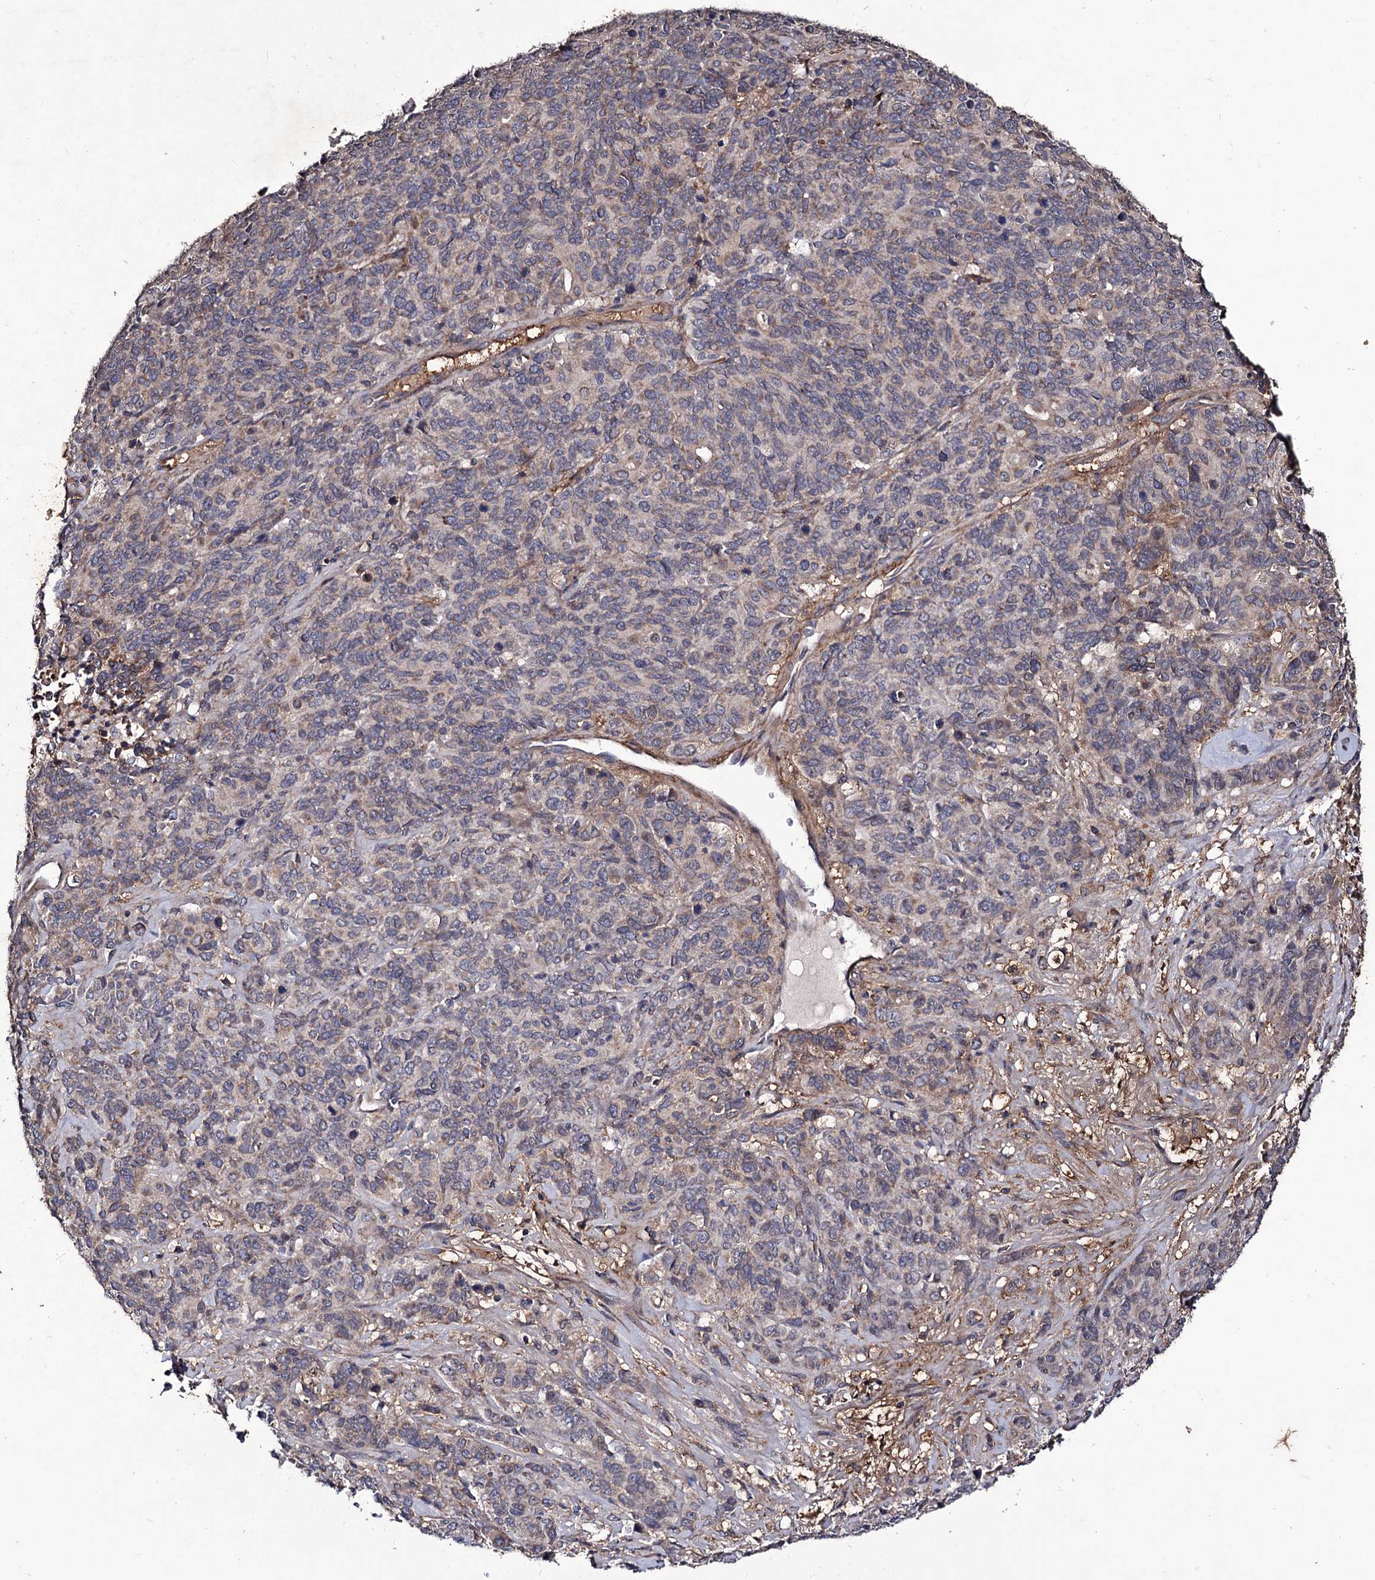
{"staining": {"intensity": "negative", "quantity": "none", "location": "none"}, "tissue": "cervical cancer", "cell_type": "Tumor cells", "image_type": "cancer", "snomed": [{"axis": "morphology", "description": "Squamous cell carcinoma, NOS"}, {"axis": "topography", "description": "Cervix"}], "caption": "An immunohistochemistry image of cervical squamous cell carcinoma is shown. There is no staining in tumor cells of cervical squamous cell carcinoma.", "gene": "MYO1H", "patient": {"sex": "female", "age": 60}}